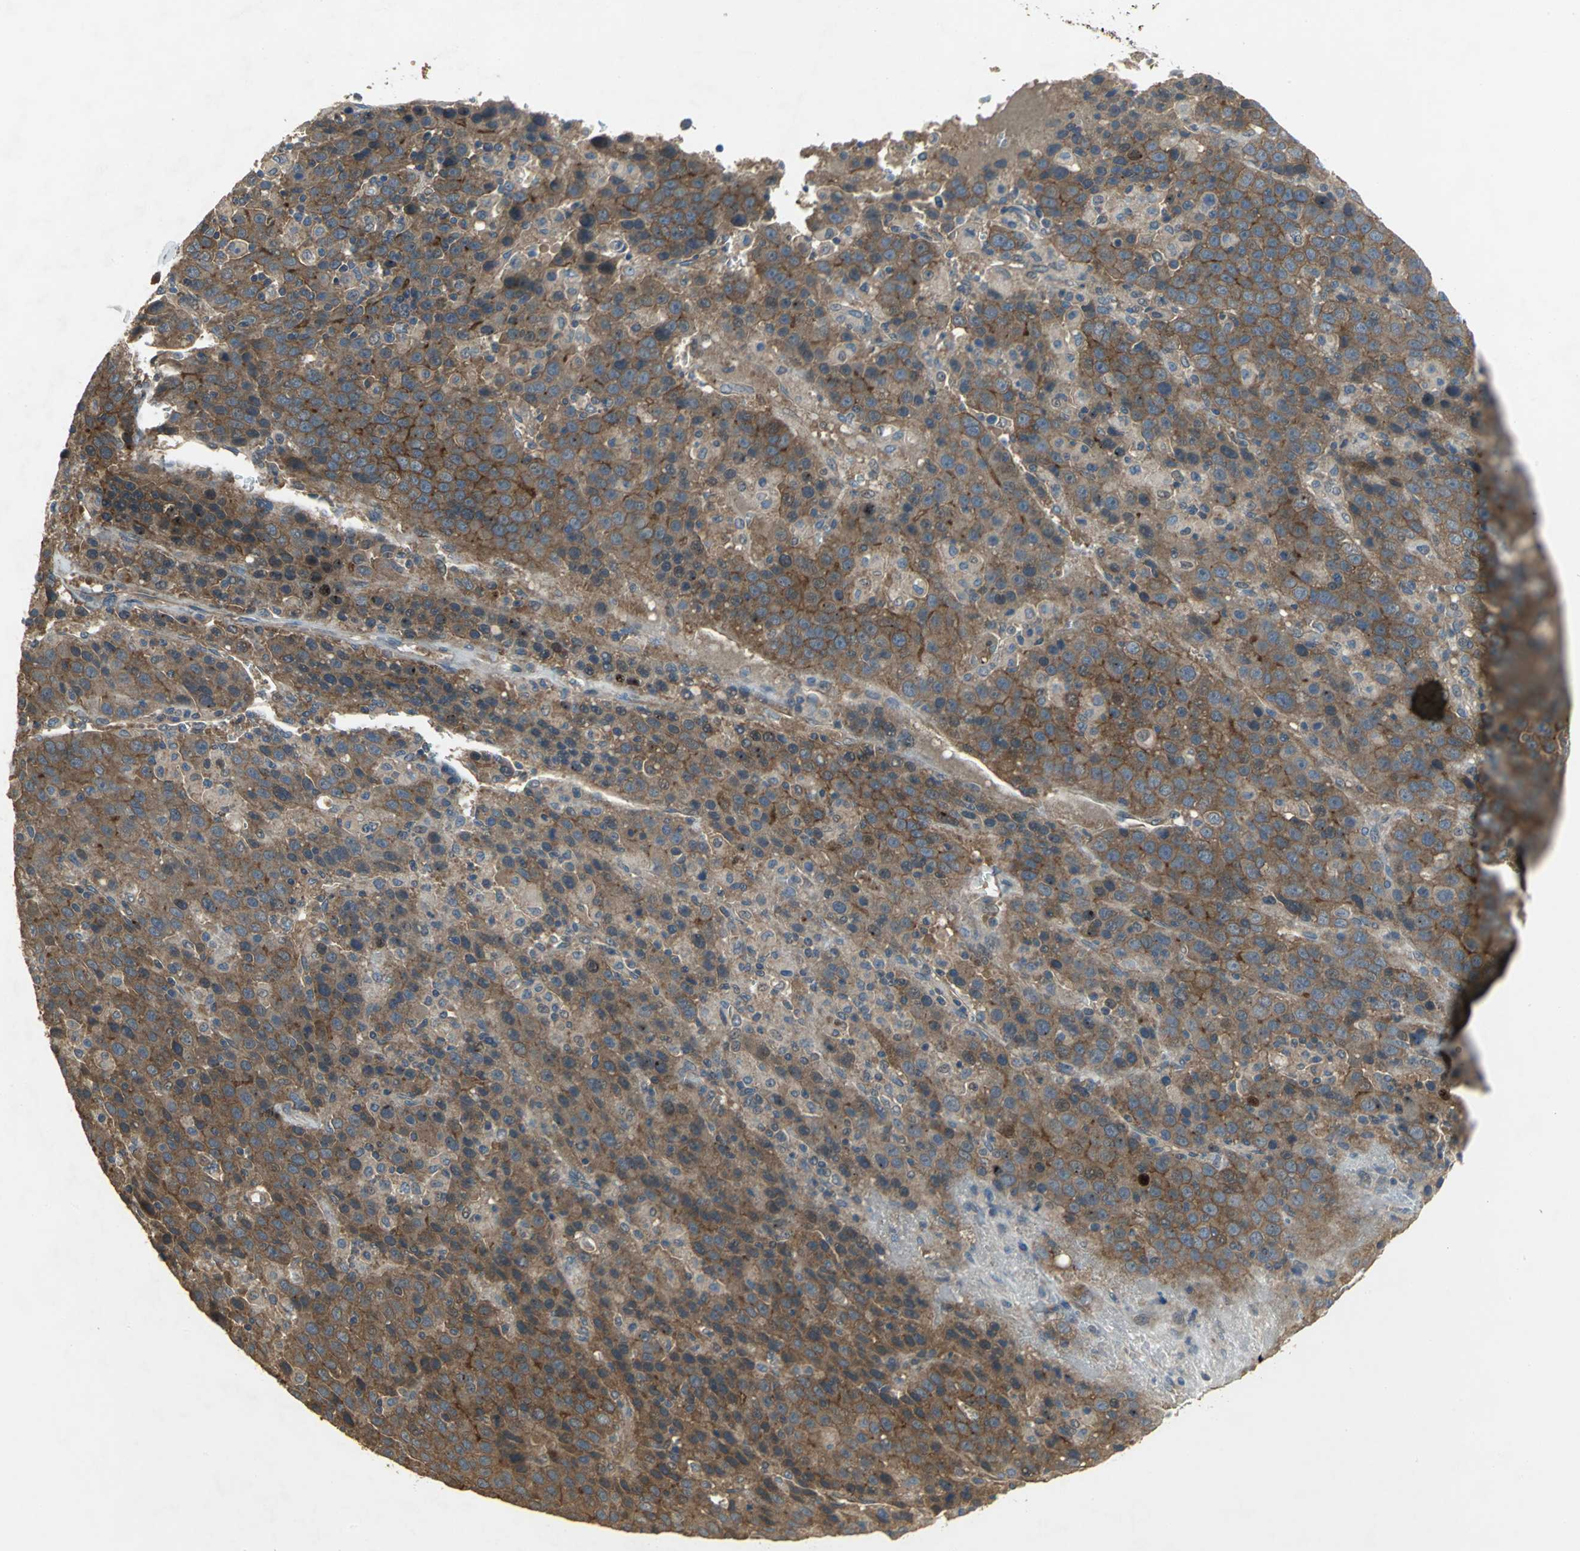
{"staining": {"intensity": "moderate", "quantity": ">75%", "location": "cytoplasmic/membranous"}, "tissue": "liver cancer", "cell_type": "Tumor cells", "image_type": "cancer", "snomed": [{"axis": "morphology", "description": "Carcinoma, Hepatocellular, NOS"}, {"axis": "topography", "description": "Liver"}], "caption": "Immunohistochemical staining of human hepatocellular carcinoma (liver) exhibits medium levels of moderate cytoplasmic/membranous positivity in approximately >75% of tumor cells. (DAB IHC with brightfield microscopy, high magnification).", "gene": "MET", "patient": {"sex": "female", "age": 53}}